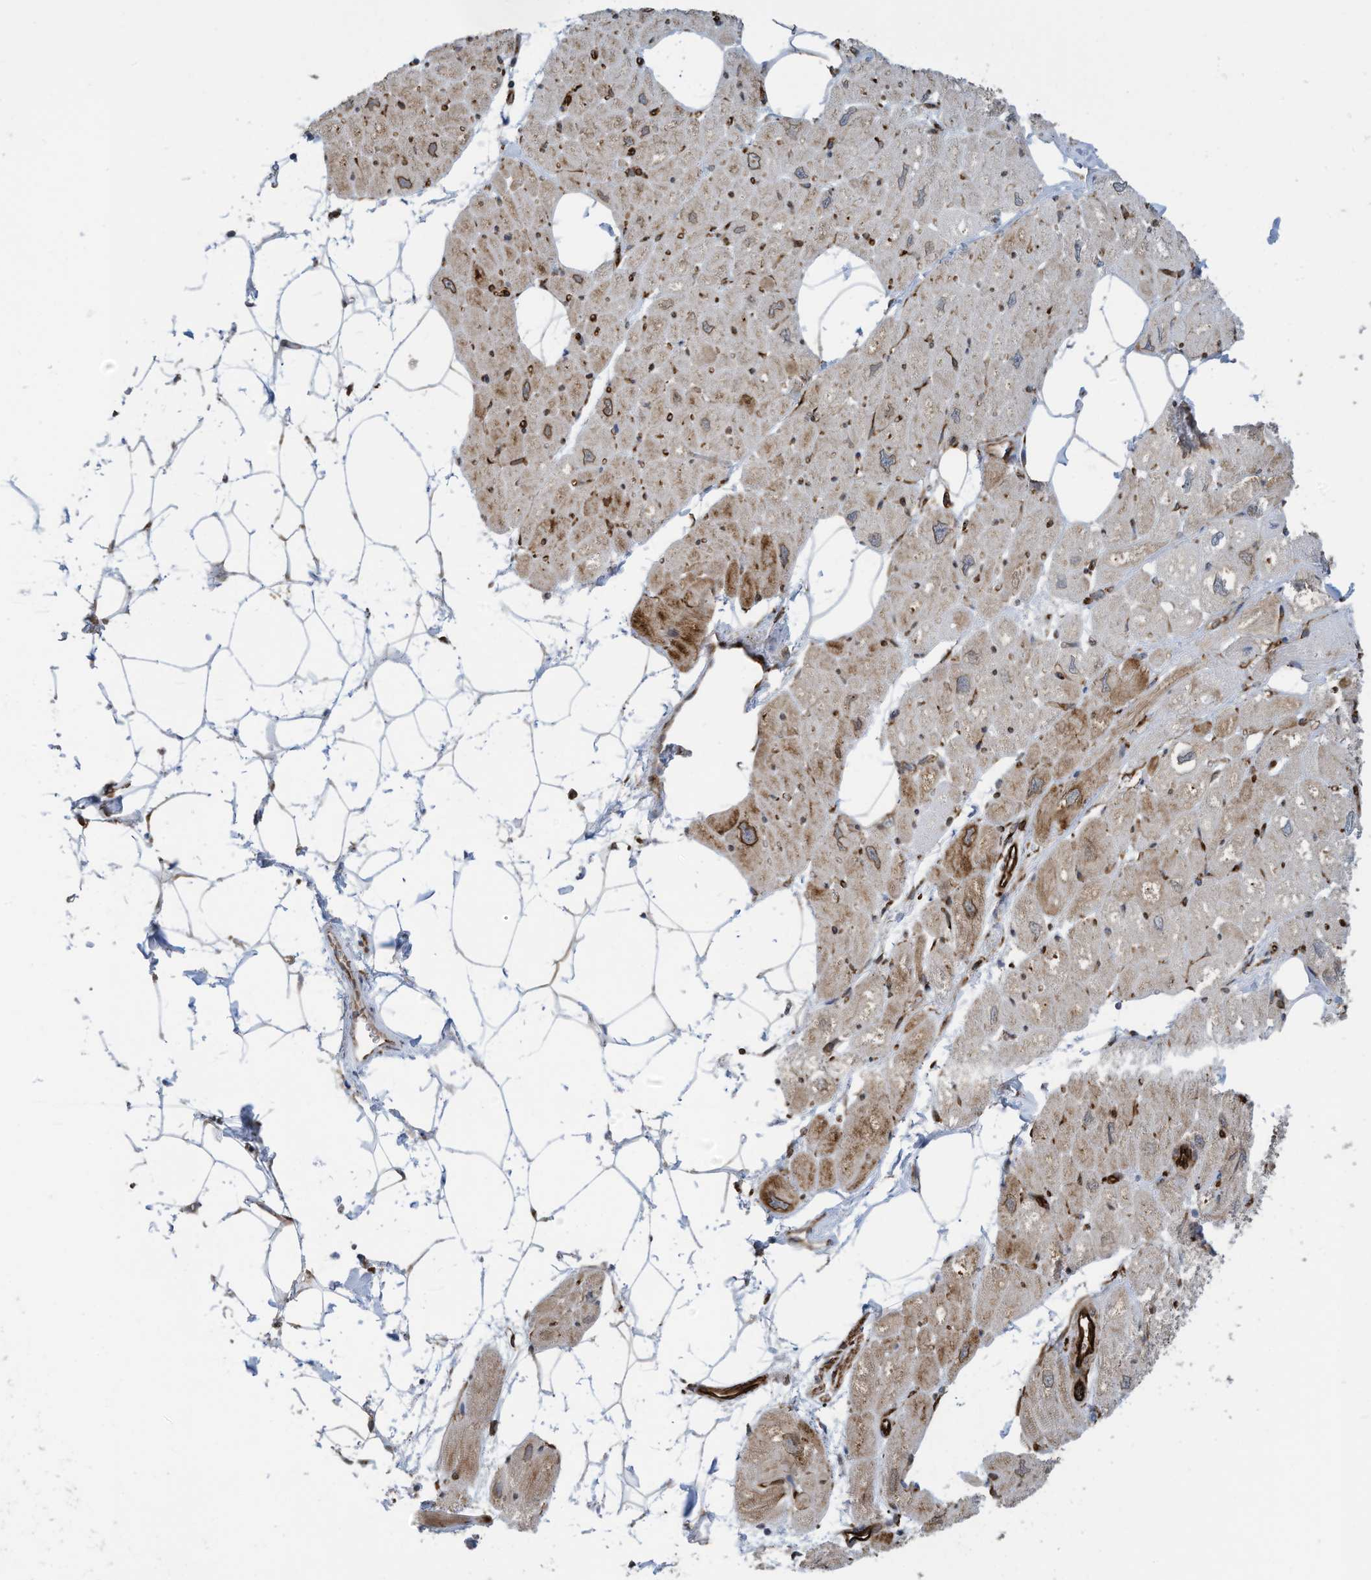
{"staining": {"intensity": "moderate", "quantity": "<25%", "location": "cytoplasmic/membranous"}, "tissue": "heart muscle", "cell_type": "Cardiomyocytes", "image_type": "normal", "snomed": [{"axis": "morphology", "description": "Normal tissue, NOS"}, {"axis": "topography", "description": "Heart"}], "caption": "Benign heart muscle demonstrates moderate cytoplasmic/membranous staining in about <25% of cardiomyocytes, visualized by immunohistochemistry.", "gene": "ZBTB45", "patient": {"sex": "male", "age": 50}}